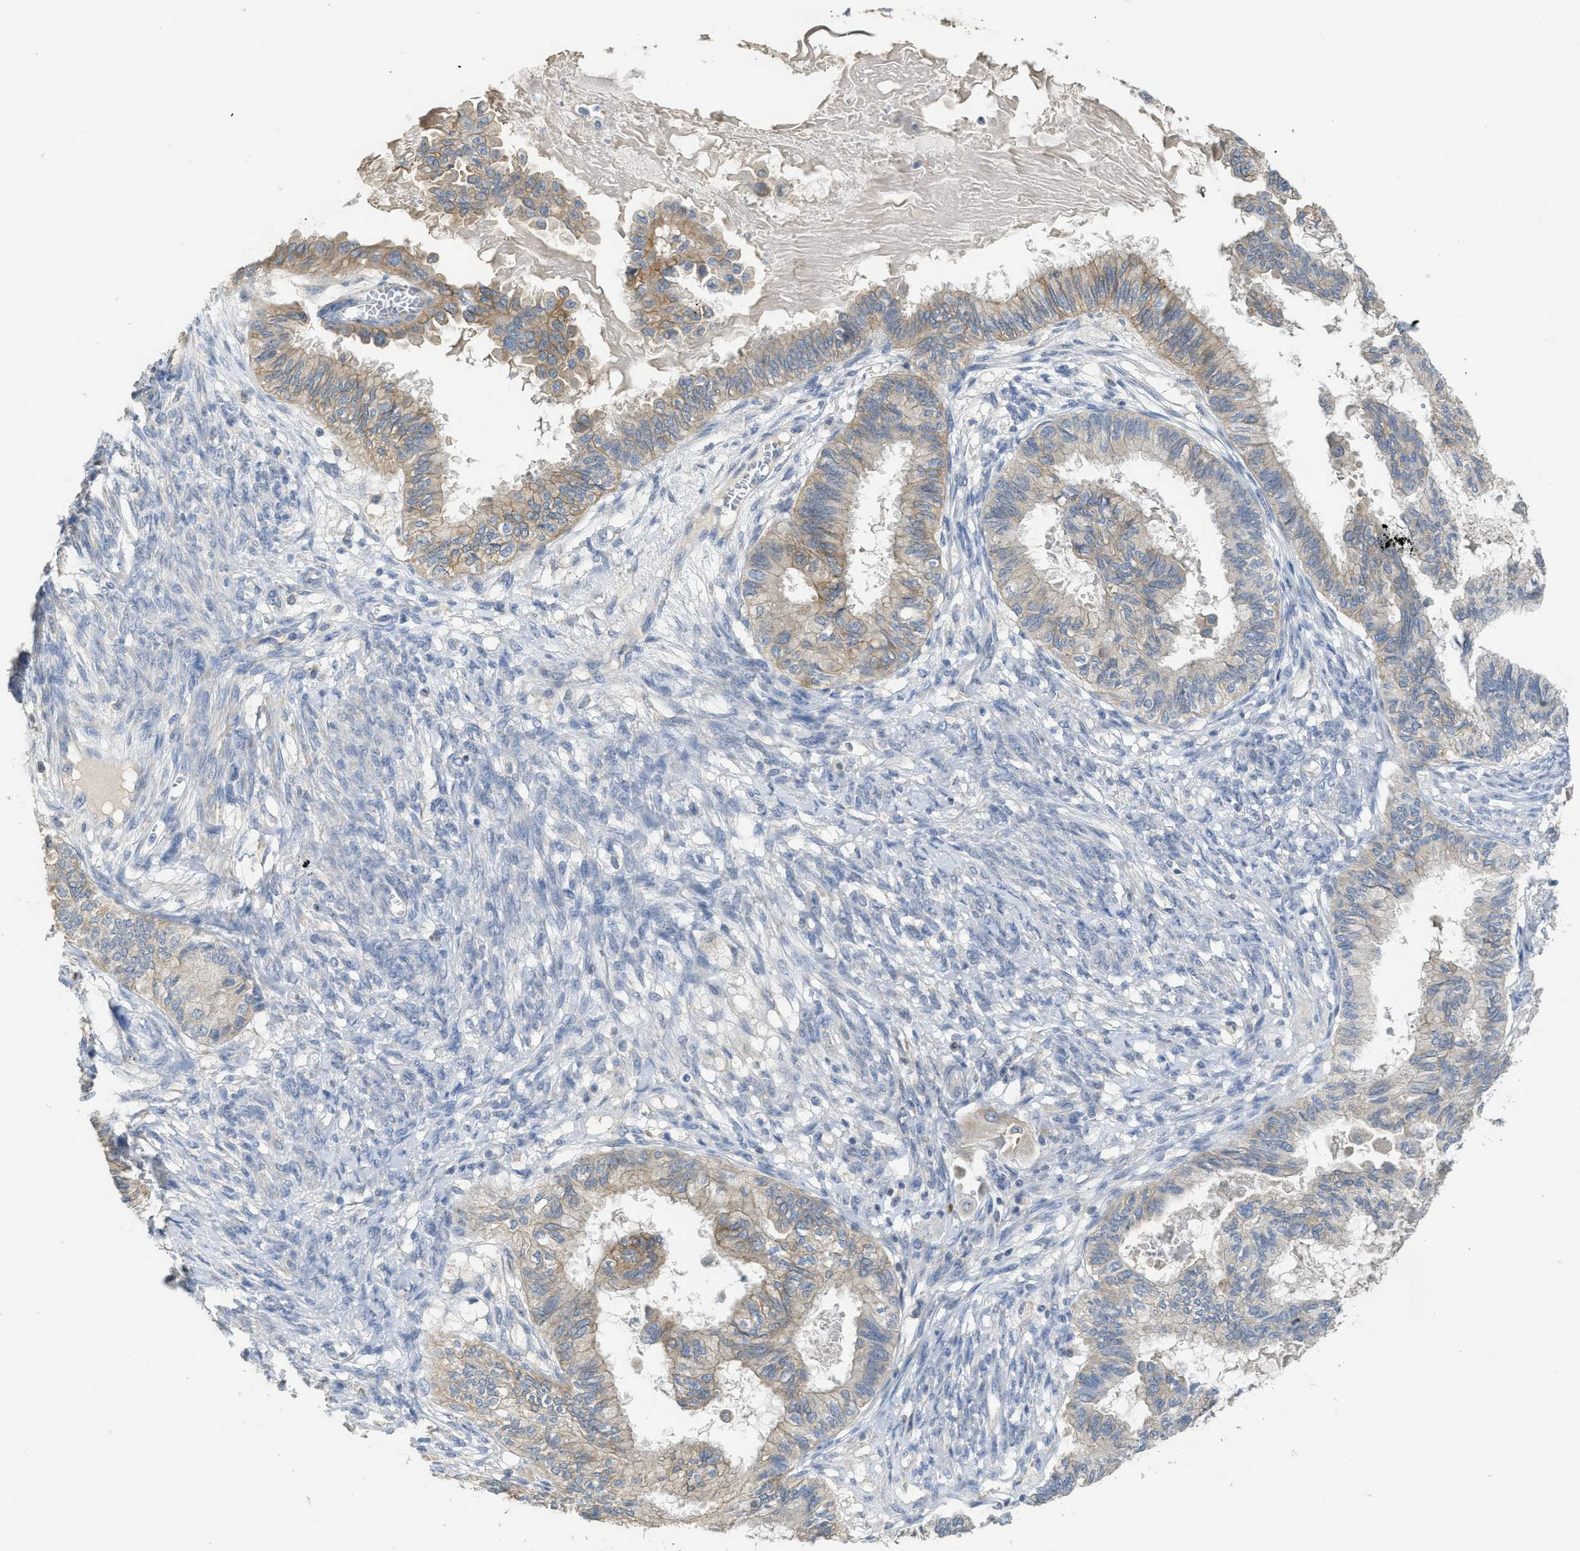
{"staining": {"intensity": "moderate", "quantity": ">75%", "location": "cytoplasmic/membranous"}, "tissue": "cervical cancer", "cell_type": "Tumor cells", "image_type": "cancer", "snomed": [{"axis": "morphology", "description": "Normal tissue, NOS"}, {"axis": "morphology", "description": "Adenocarcinoma, NOS"}, {"axis": "topography", "description": "Cervix"}, {"axis": "topography", "description": "Endometrium"}], "caption": "Immunohistochemistry (IHC) (DAB) staining of human adenocarcinoma (cervical) exhibits moderate cytoplasmic/membranous protein positivity in approximately >75% of tumor cells.", "gene": "SFXN2", "patient": {"sex": "female", "age": 86}}